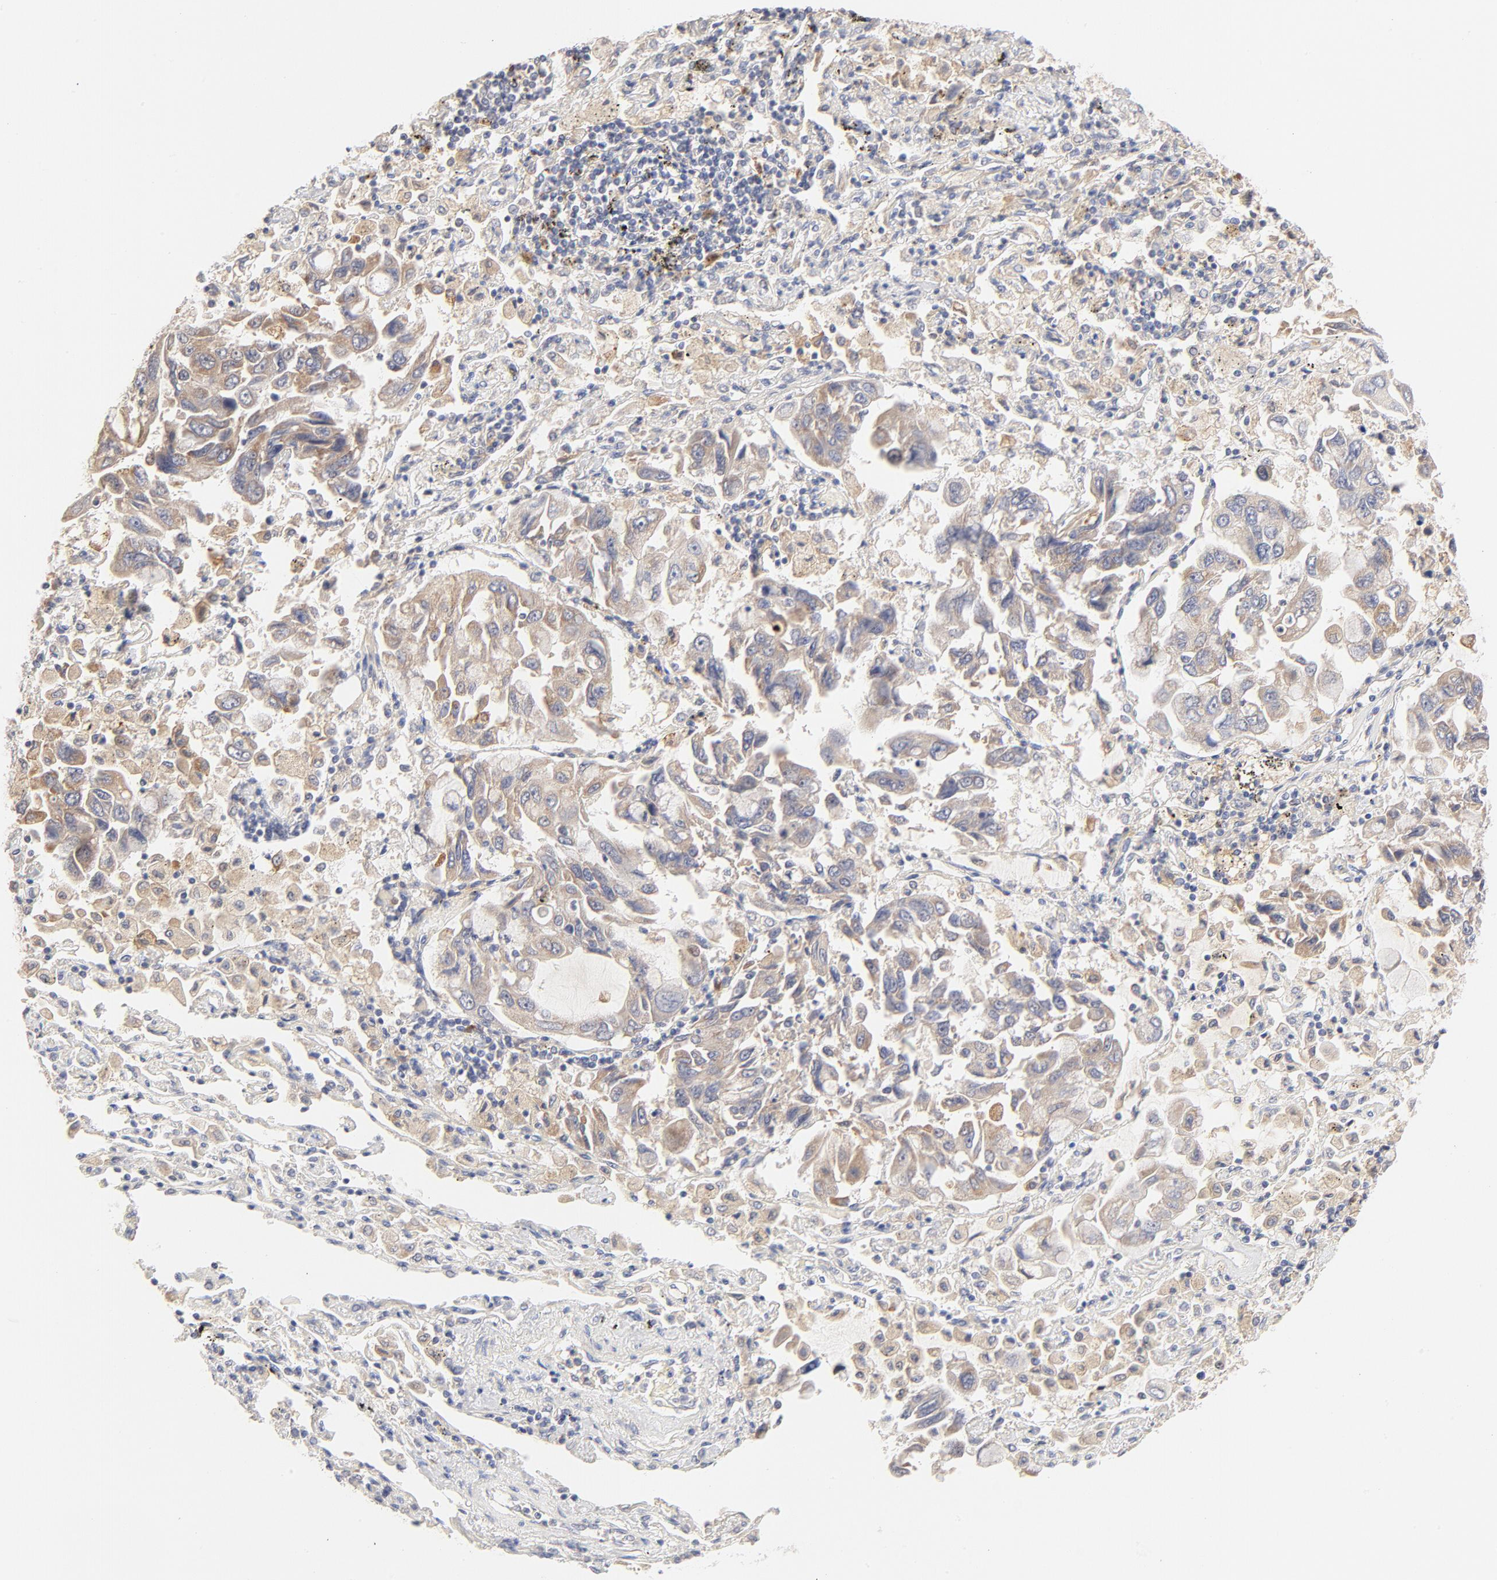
{"staining": {"intensity": "weak", "quantity": ">75%", "location": "cytoplasmic/membranous"}, "tissue": "lung cancer", "cell_type": "Tumor cells", "image_type": "cancer", "snomed": [{"axis": "morphology", "description": "Adenocarcinoma, NOS"}, {"axis": "topography", "description": "Lung"}], "caption": "Immunohistochemistry (IHC) photomicrograph of neoplastic tissue: human adenocarcinoma (lung) stained using immunohistochemistry (IHC) shows low levels of weak protein expression localized specifically in the cytoplasmic/membranous of tumor cells, appearing as a cytoplasmic/membranous brown color.", "gene": "MTERF2", "patient": {"sex": "male", "age": 64}}